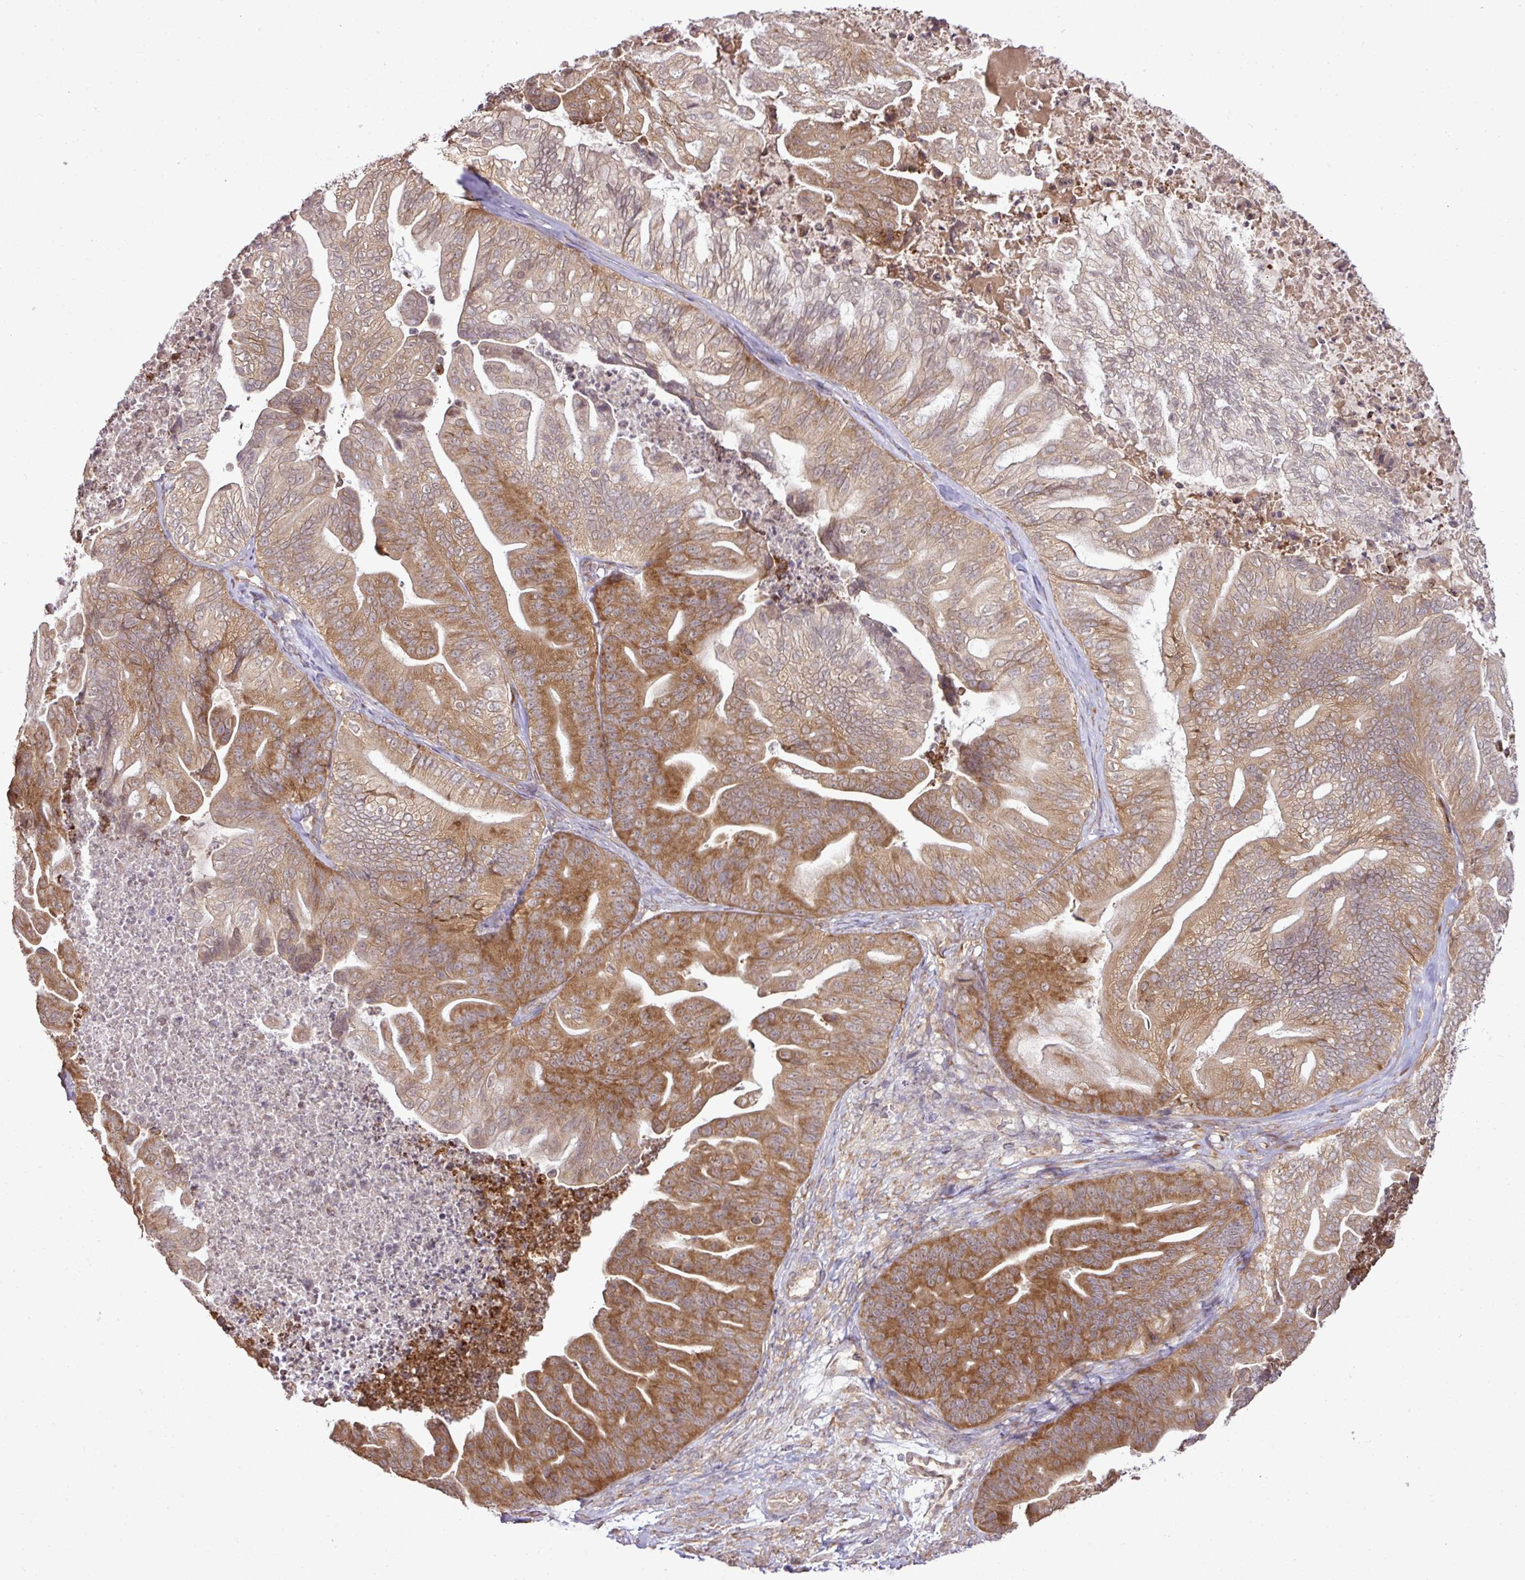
{"staining": {"intensity": "strong", "quantity": "25%-75%", "location": "cytoplasmic/membranous"}, "tissue": "ovarian cancer", "cell_type": "Tumor cells", "image_type": "cancer", "snomed": [{"axis": "morphology", "description": "Cystadenocarcinoma, mucinous, NOS"}, {"axis": "topography", "description": "Ovary"}], "caption": "This histopathology image demonstrates immunohistochemistry staining of ovarian cancer (mucinous cystadenocarcinoma), with high strong cytoplasmic/membranous expression in approximately 25%-75% of tumor cells.", "gene": "DNAAF4", "patient": {"sex": "female", "age": 67}}